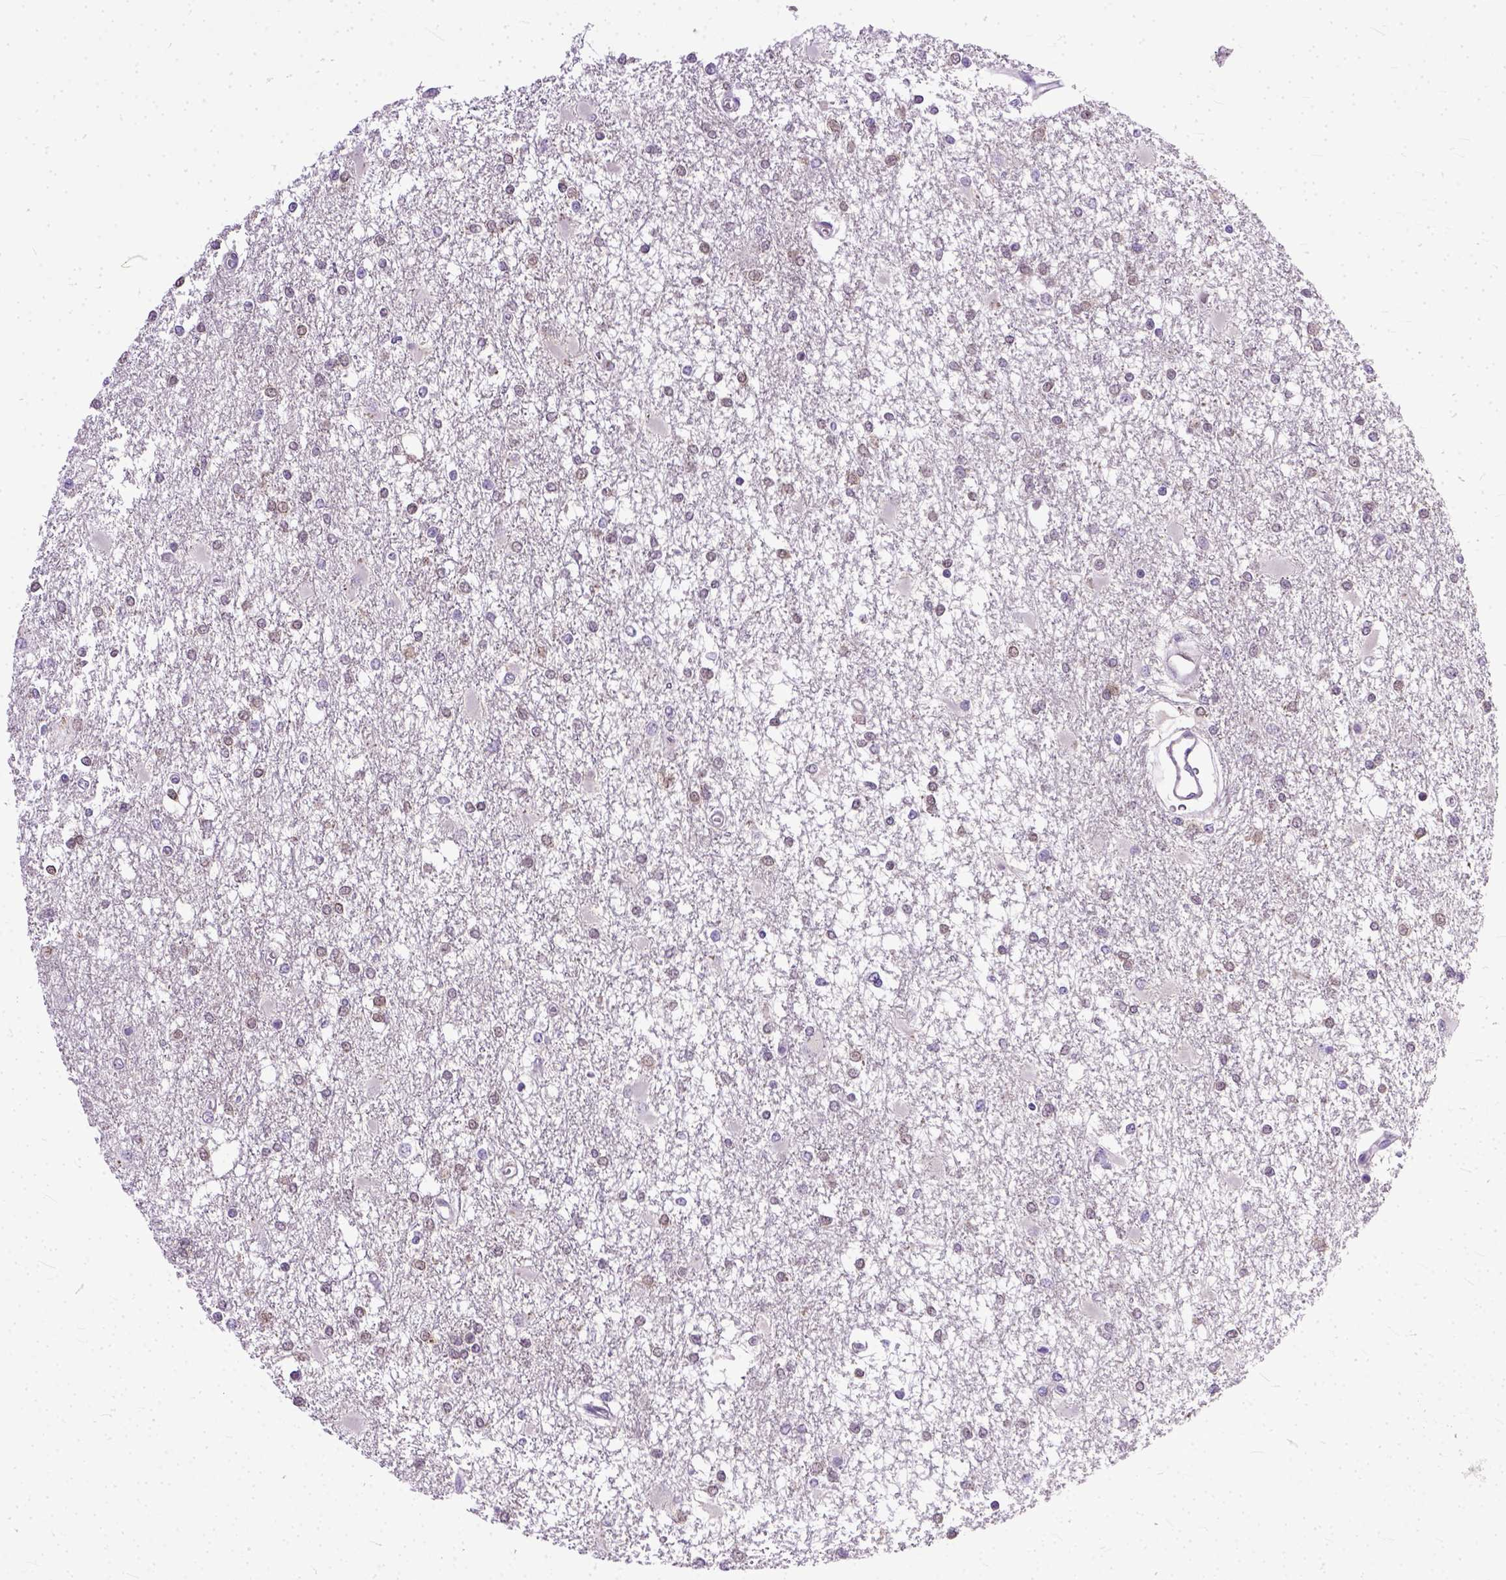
{"staining": {"intensity": "weak", "quantity": "25%-75%", "location": "nuclear"}, "tissue": "glioma", "cell_type": "Tumor cells", "image_type": "cancer", "snomed": [{"axis": "morphology", "description": "Glioma, malignant, High grade"}, {"axis": "topography", "description": "Cerebral cortex"}], "caption": "IHC micrograph of glioma stained for a protein (brown), which exhibits low levels of weak nuclear expression in approximately 25%-75% of tumor cells.", "gene": "TCEAL7", "patient": {"sex": "male", "age": 79}}